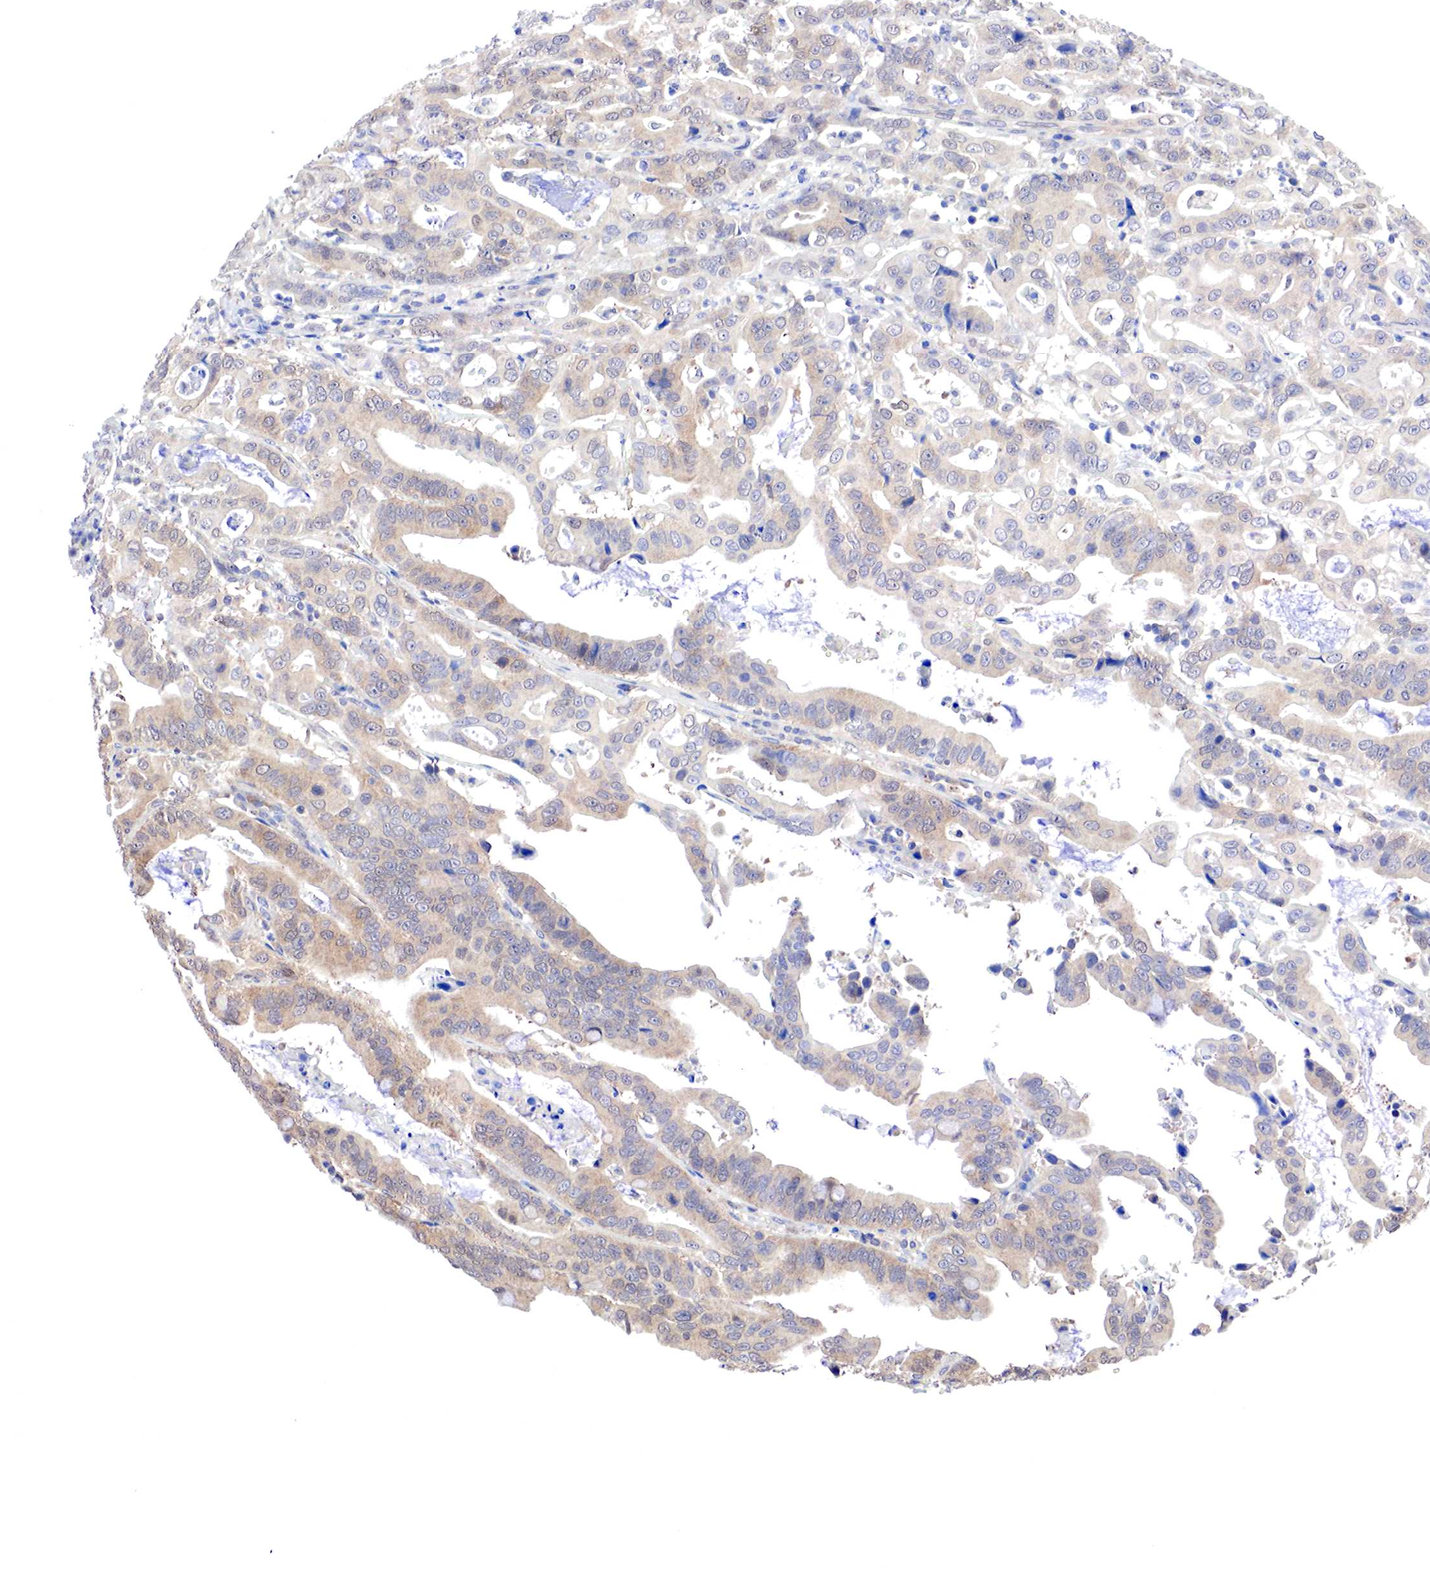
{"staining": {"intensity": "weak", "quantity": ">75%", "location": "cytoplasmic/membranous,nuclear"}, "tissue": "stomach cancer", "cell_type": "Tumor cells", "image_type": "cancer", "snomed": [{"axis": "morphology", "description": "Adenocarcinoma, NOS"}, {"axis": "topography", "description": "Stomach, upper"}], "caption": "Protein expression analysis of human stomach cancer reveals weak cytoplasmic/membranous and nuclear expression in about >75% of tumor cells. (DAB (3,3'-diaminobenzidine) IHC with brightfield microscopy, high magnification).", "gene": "PABIR2", "patient": {"sex": "male", "age": 63}}